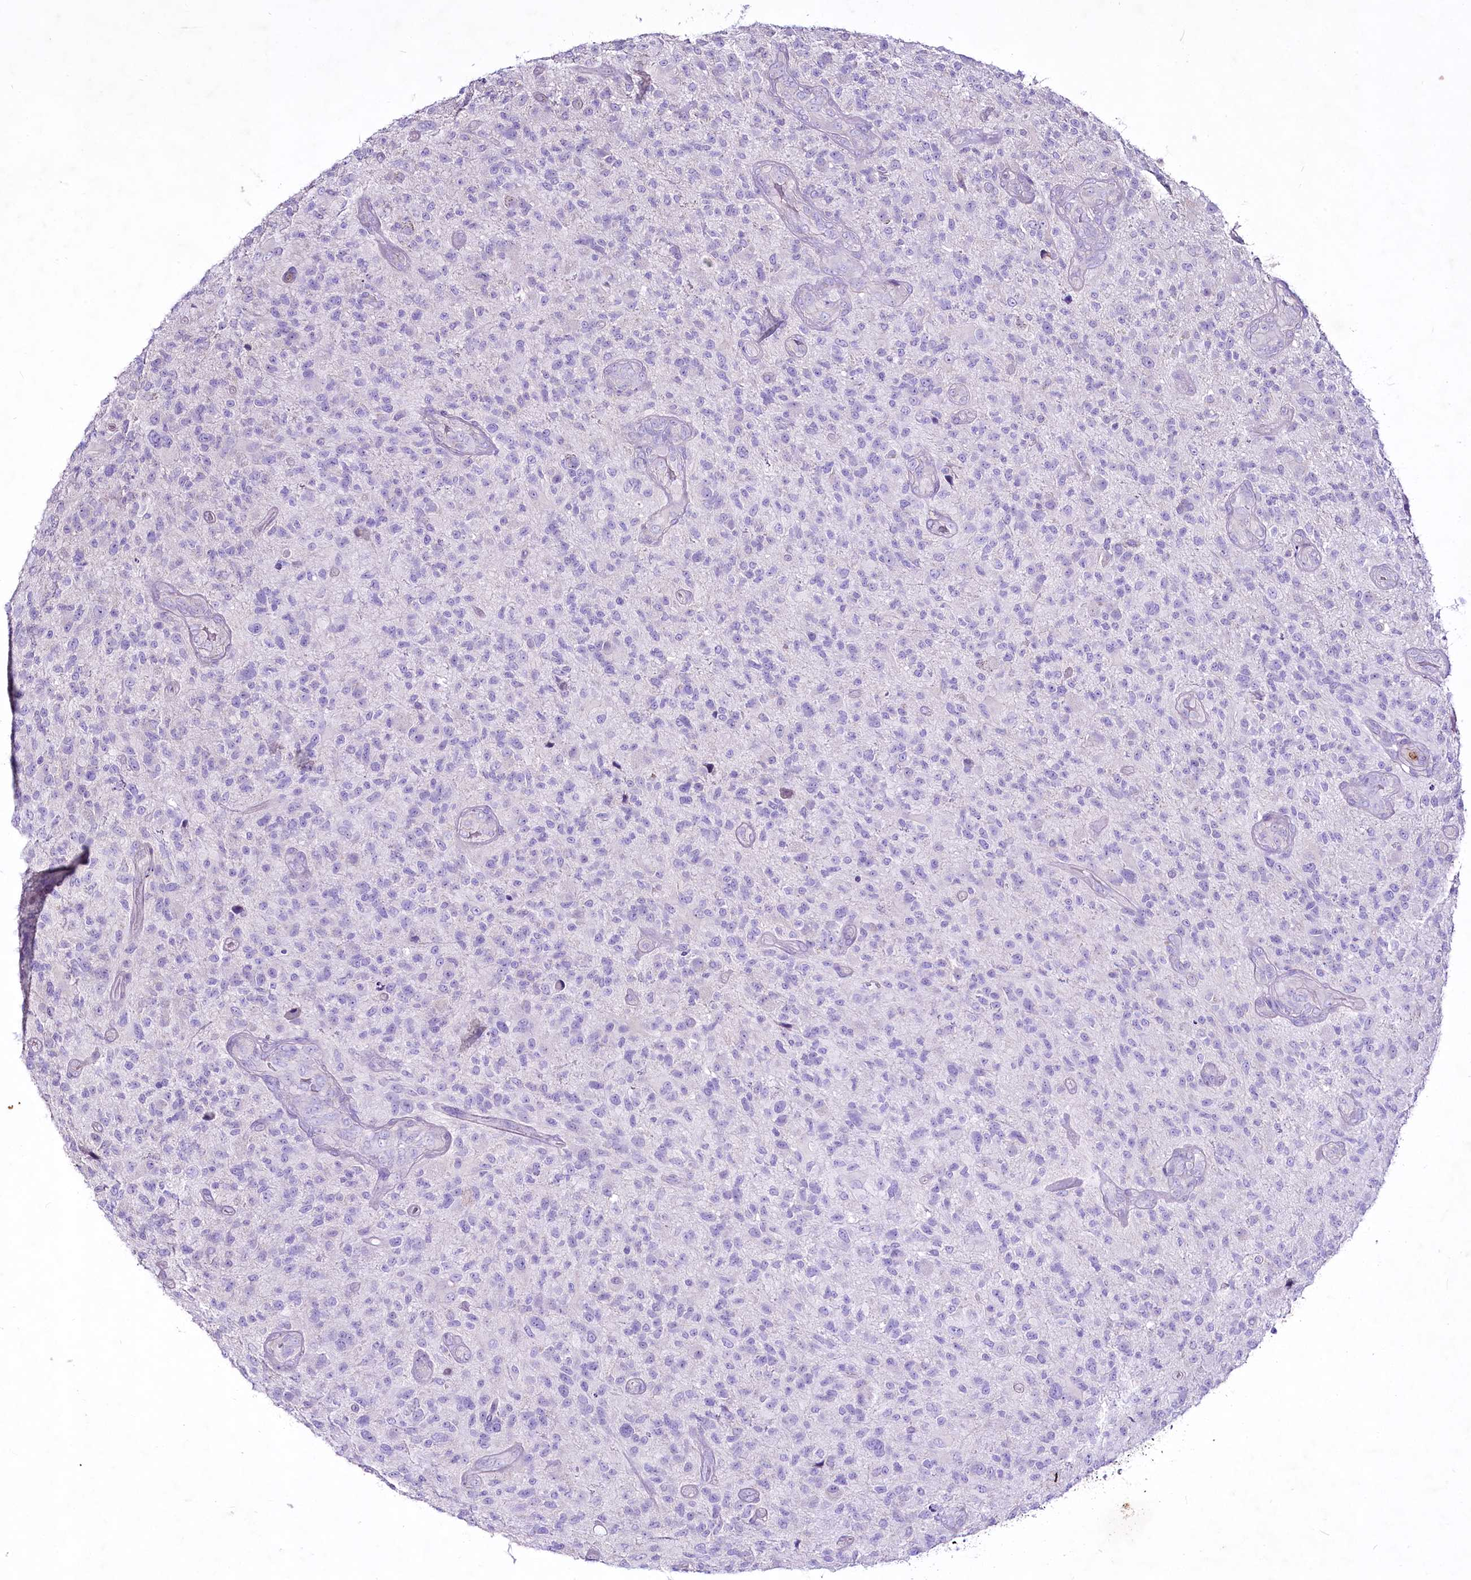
{"staining": {"intensity": "negative", "quantity": "none", "location": "none"}, "tissue": "glioma", "cell_type": "Tumor cells", "image_type": "cancer", "snomed": [{"axis": "morphology", "description": "Glioma, malignant, High grade"}, {"axis": "topography", "description": "Brain"}], "caption": "Photomicrograph shows no protein expression in tumor cells of glioma tissue.", "gene": "FAM209B", "patient": {"sex": "male", "age": 47}}